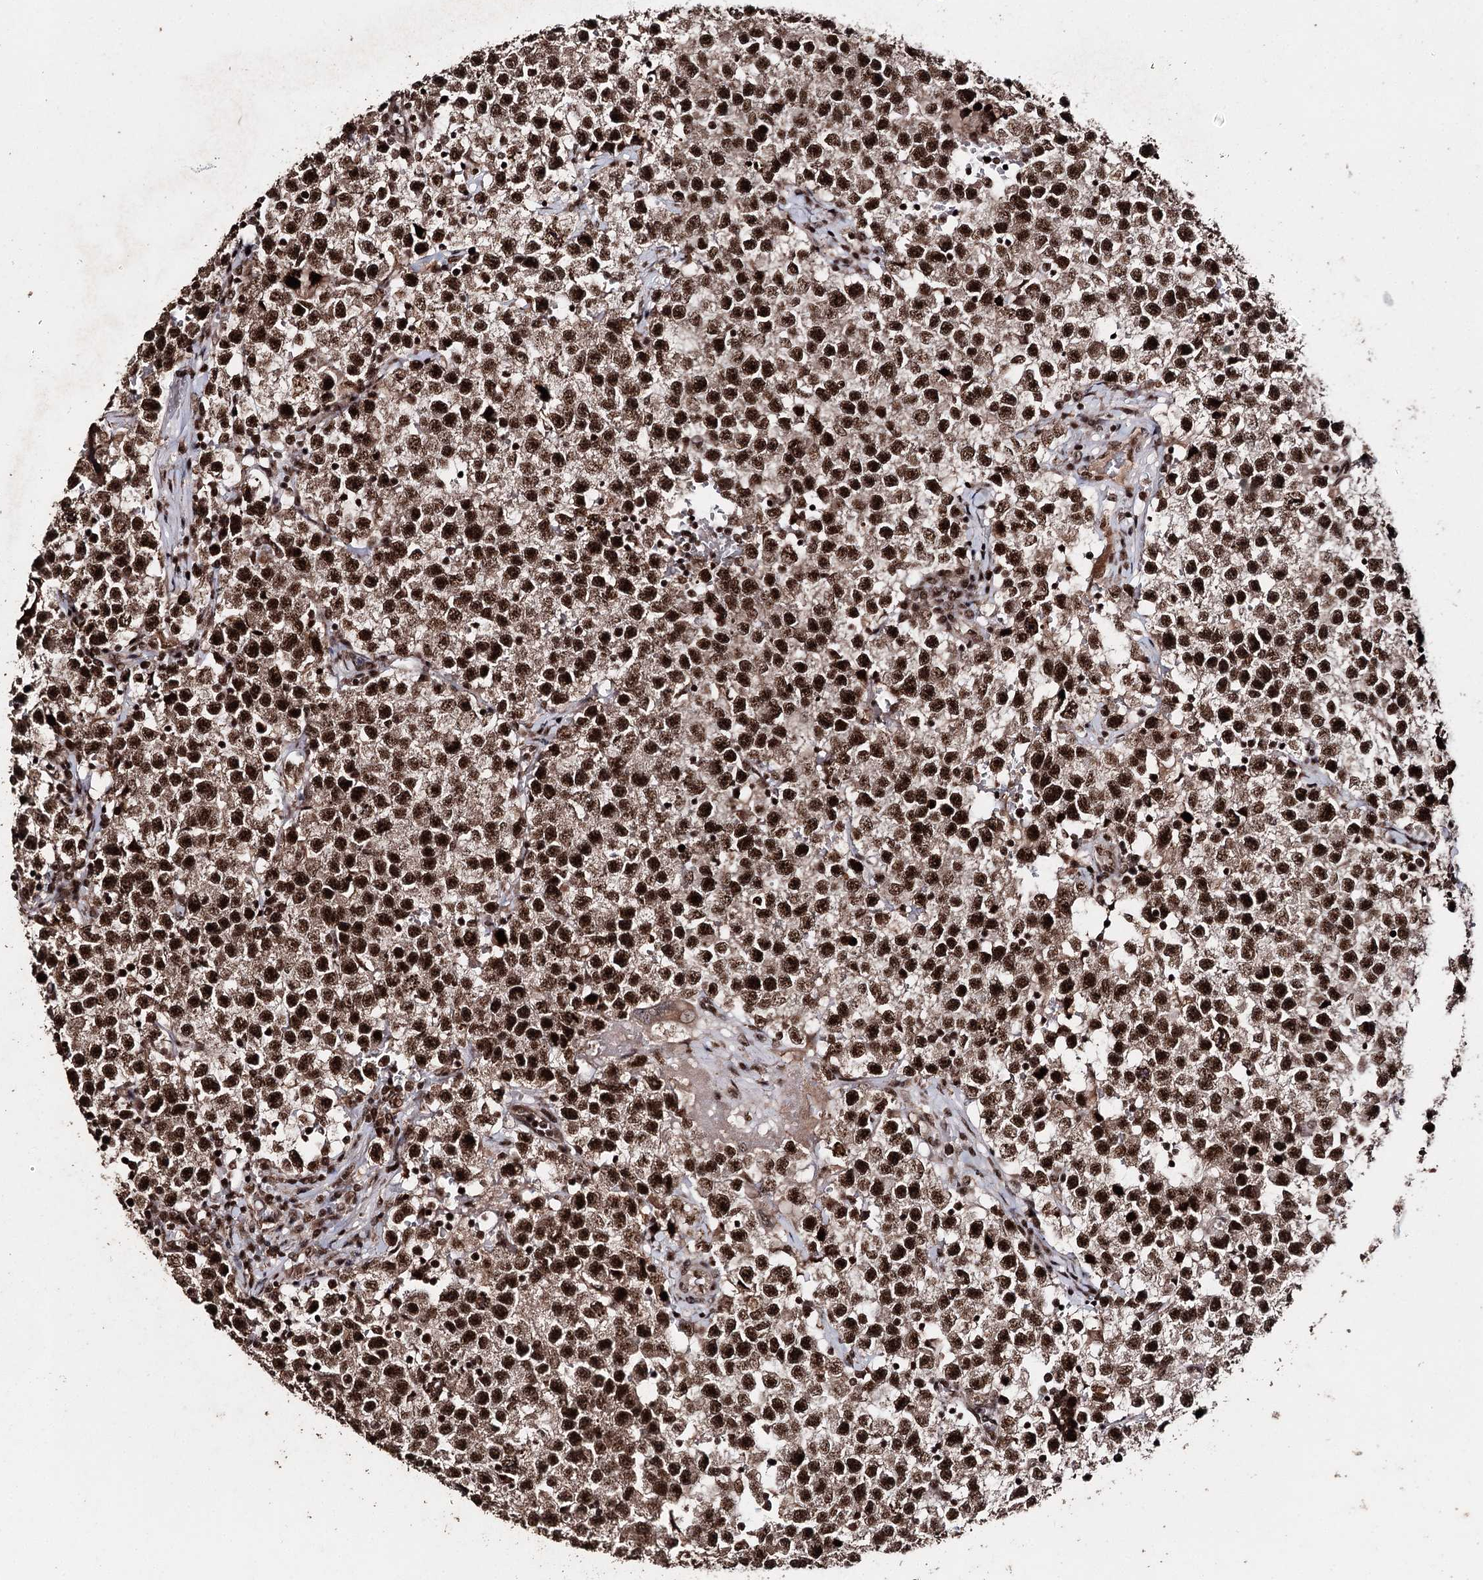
{"staining": {"intensity": "strong", "quantity": ">75%", "location": "nuclear"}, "tissue": "testis cancer", "cell_type": "Tumor cells", "image_type": "cancer", "snomed": [{"axis": "morphology", "description": "Seminoma, NOS"}, {"axis": "topography", "description": "Testis"}], "caption": "Testis cancer (seminoma) tissue reveals strong nuclear positivity in about >75% of tumor cells", "gene": "U2SURP", "patient": {"sex": "male", "age": 22}}